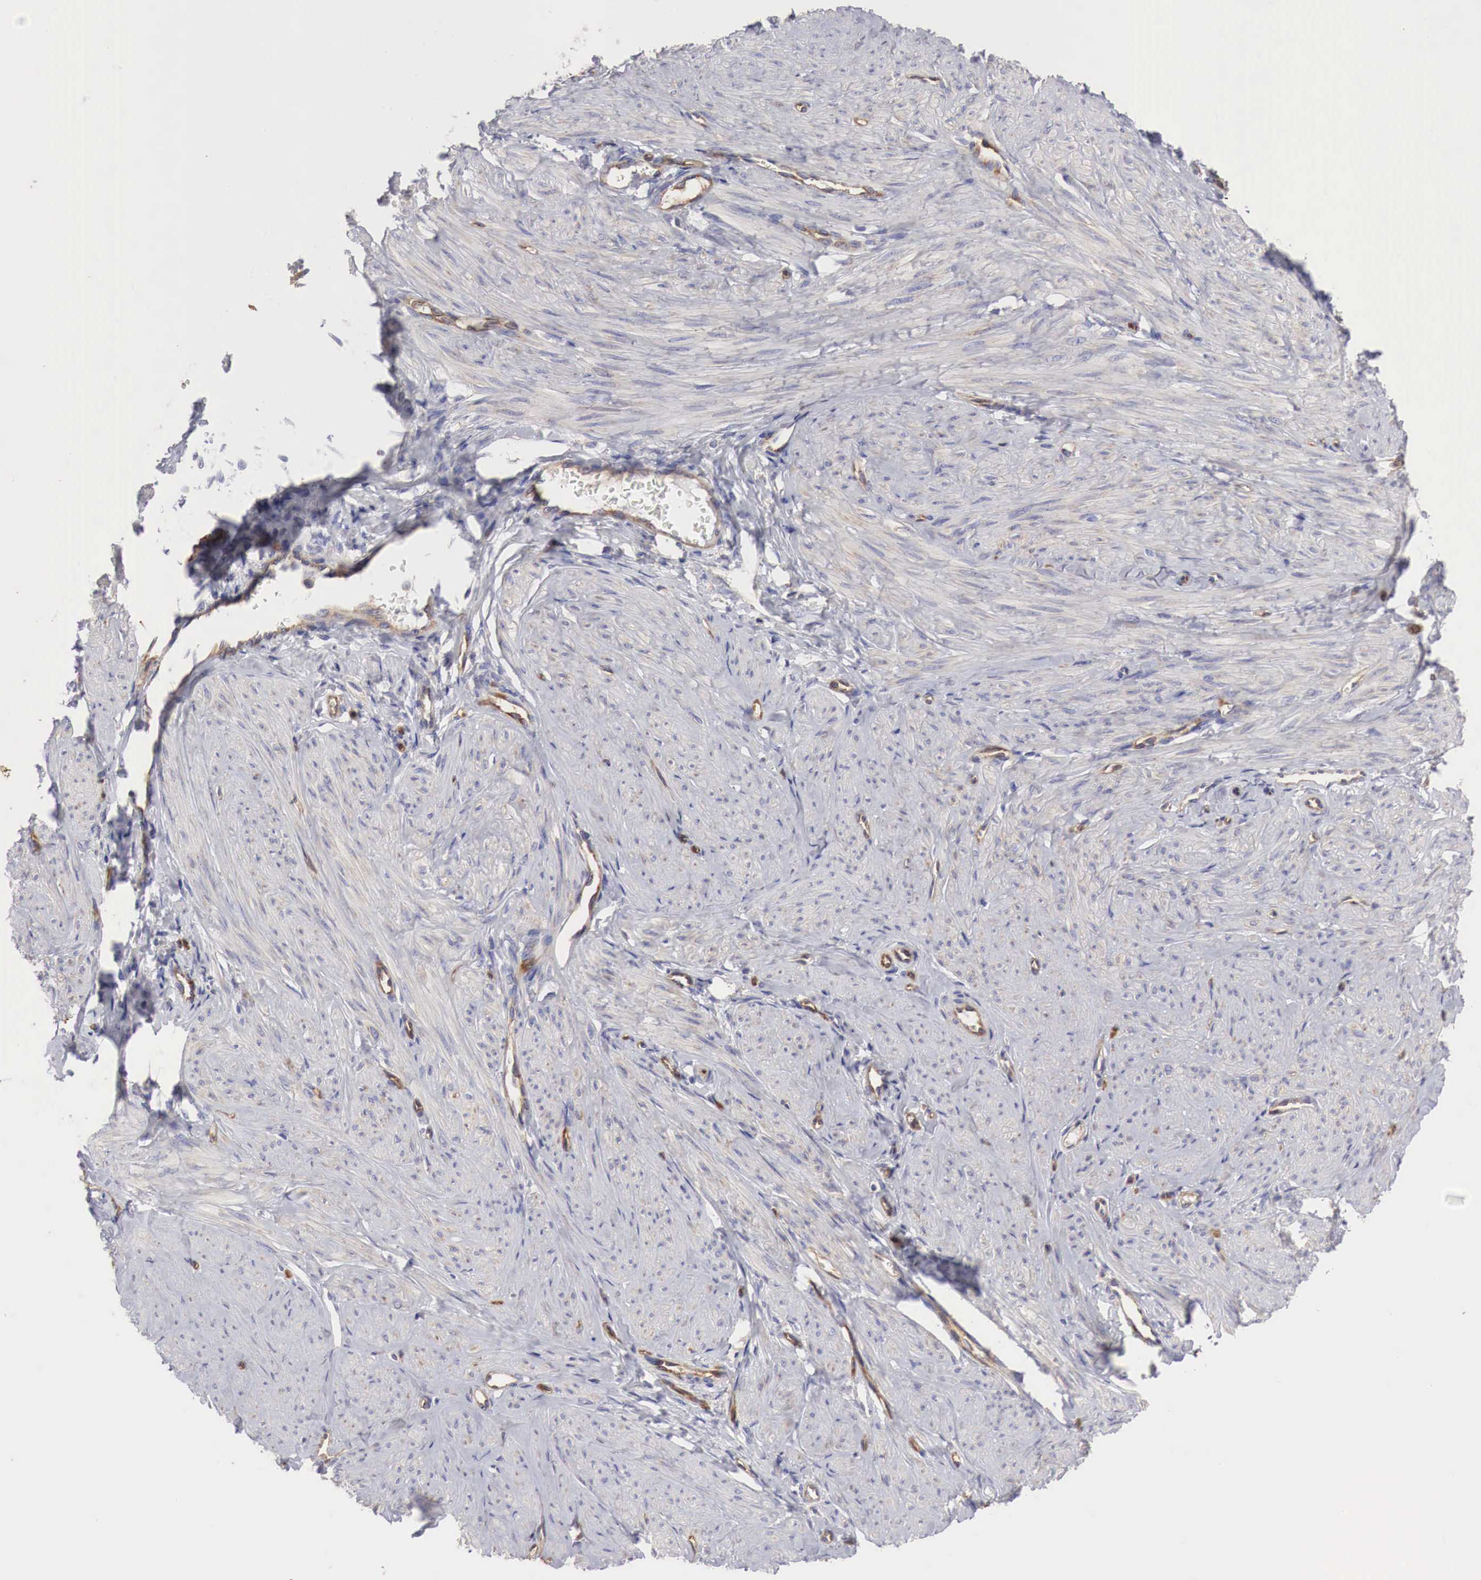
{"staining": {"intensity": "negative", "quantity": "none", "location": "none"}, "tissue": "smooth muscle", "cell_type": "Smooth muscle cells", "image_type": "normal", "snomed": [{"axis": "morphology", "description": "Normal tissue, NOS"}, {"axis": "topography", "description": "Uterus"}], "caption": "Immunohistochemistry (IHC) histopathology image of unremarkable smooth muscle: smooth muscle stained with DAB (3,3'-diaminobenzidine) shows no significant protein staining in smooth muscle cells.", "gene": "MSN", "patient": {"sex": "female", "age": 45}}